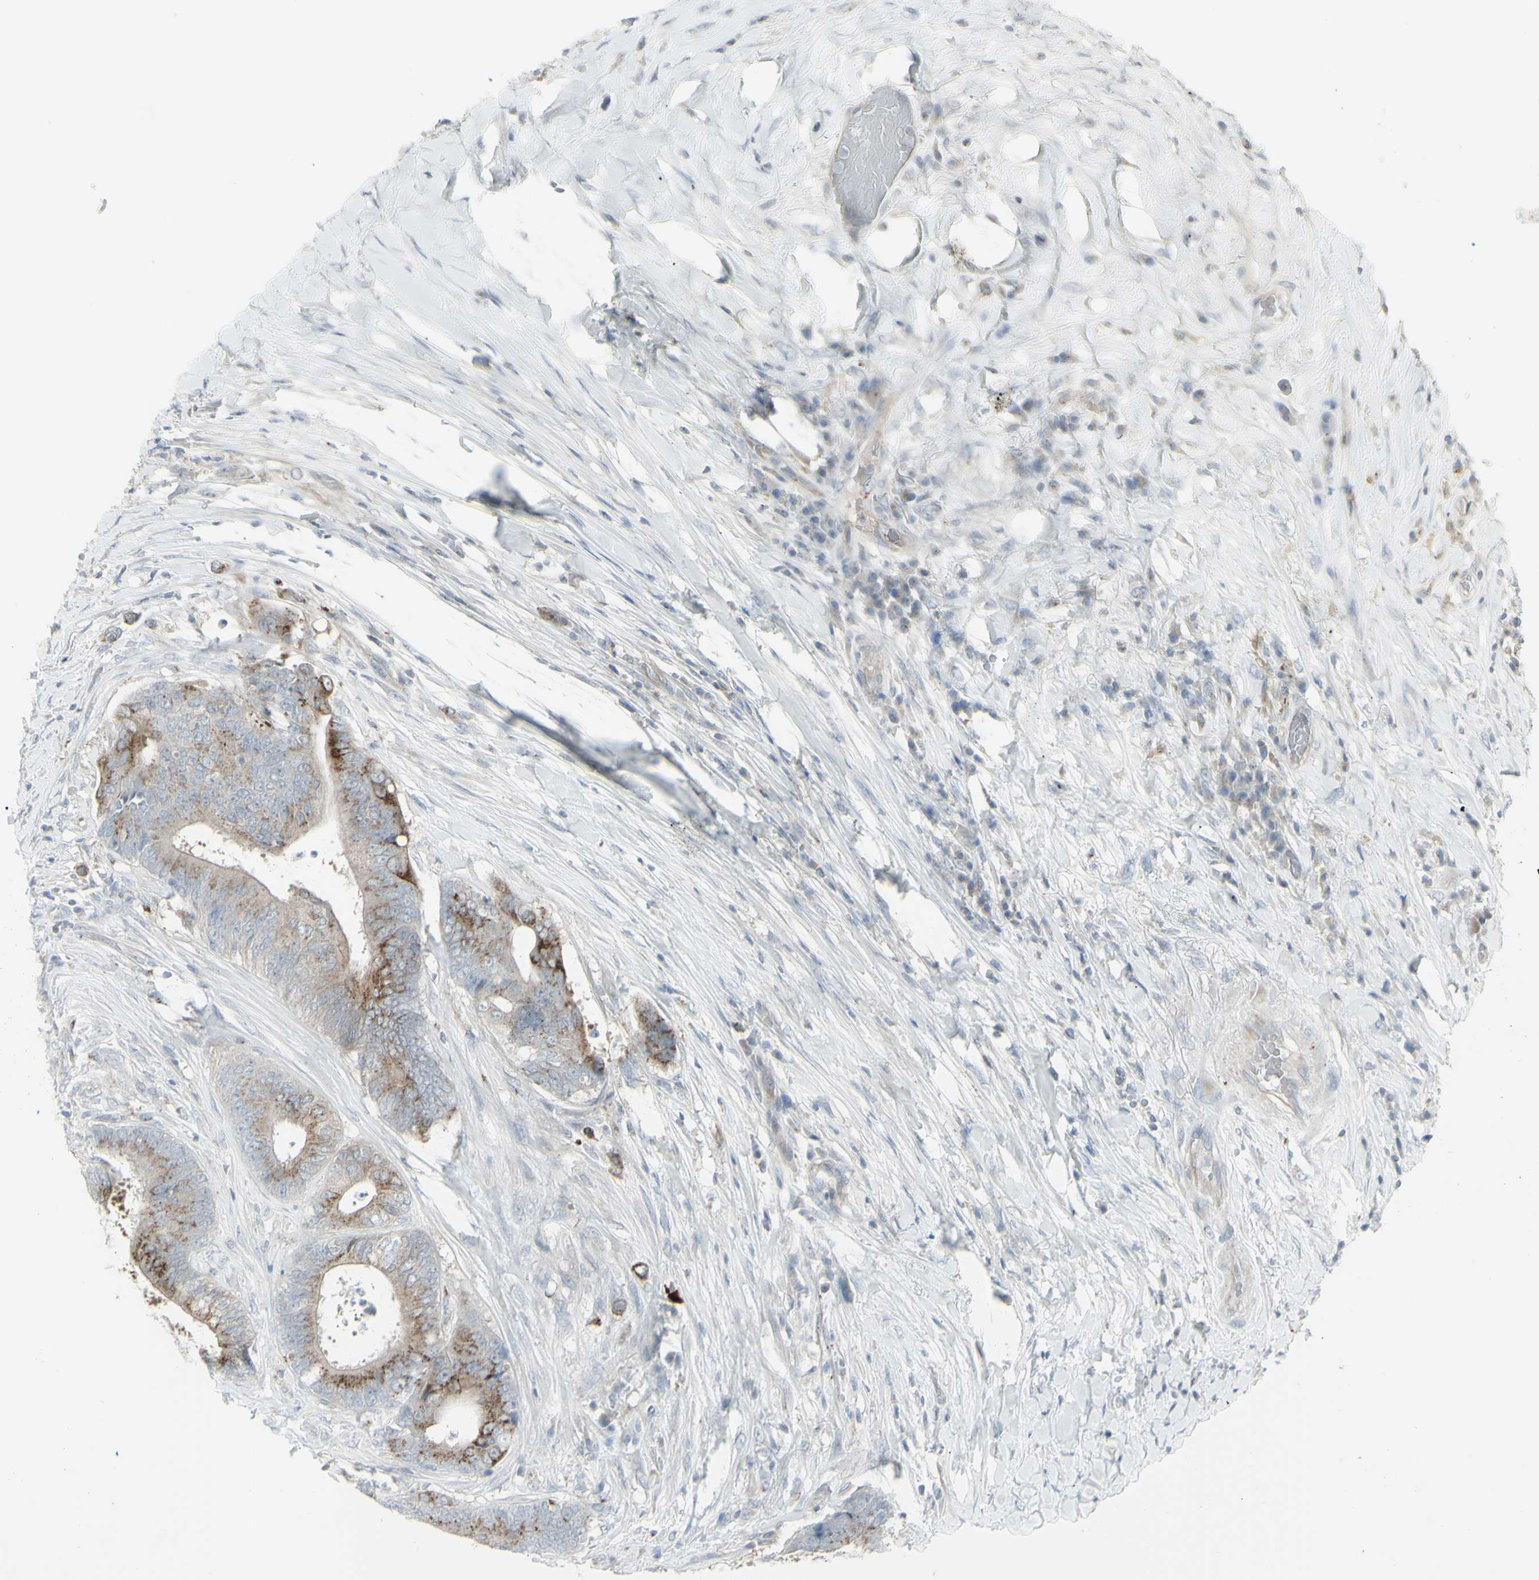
{"staining": {"intensity": "moderate", "quantity": "25%-75%", "location": "cytoplasmic/membranous"}, "tissue": "colorectal cancer", "cell_type": "Tumor cells", "image_type": "cancer", "snomed": [{"axis": "morphology", "description": "Adenocarcinoma, NOS"}, {"axis": "topography", "description": "Rectum"}], "caption": "A medium amount of moderate cytoplasmic/membranous expression is present in approximately 25%-75% of tumor cells in colorectal cancer tissue. Immunohistochemistry stains the protein of interest in brown and the nuclei are stained blue.", "gene": "GALNT6", "patient": {"sex": "male", "age": 72}}